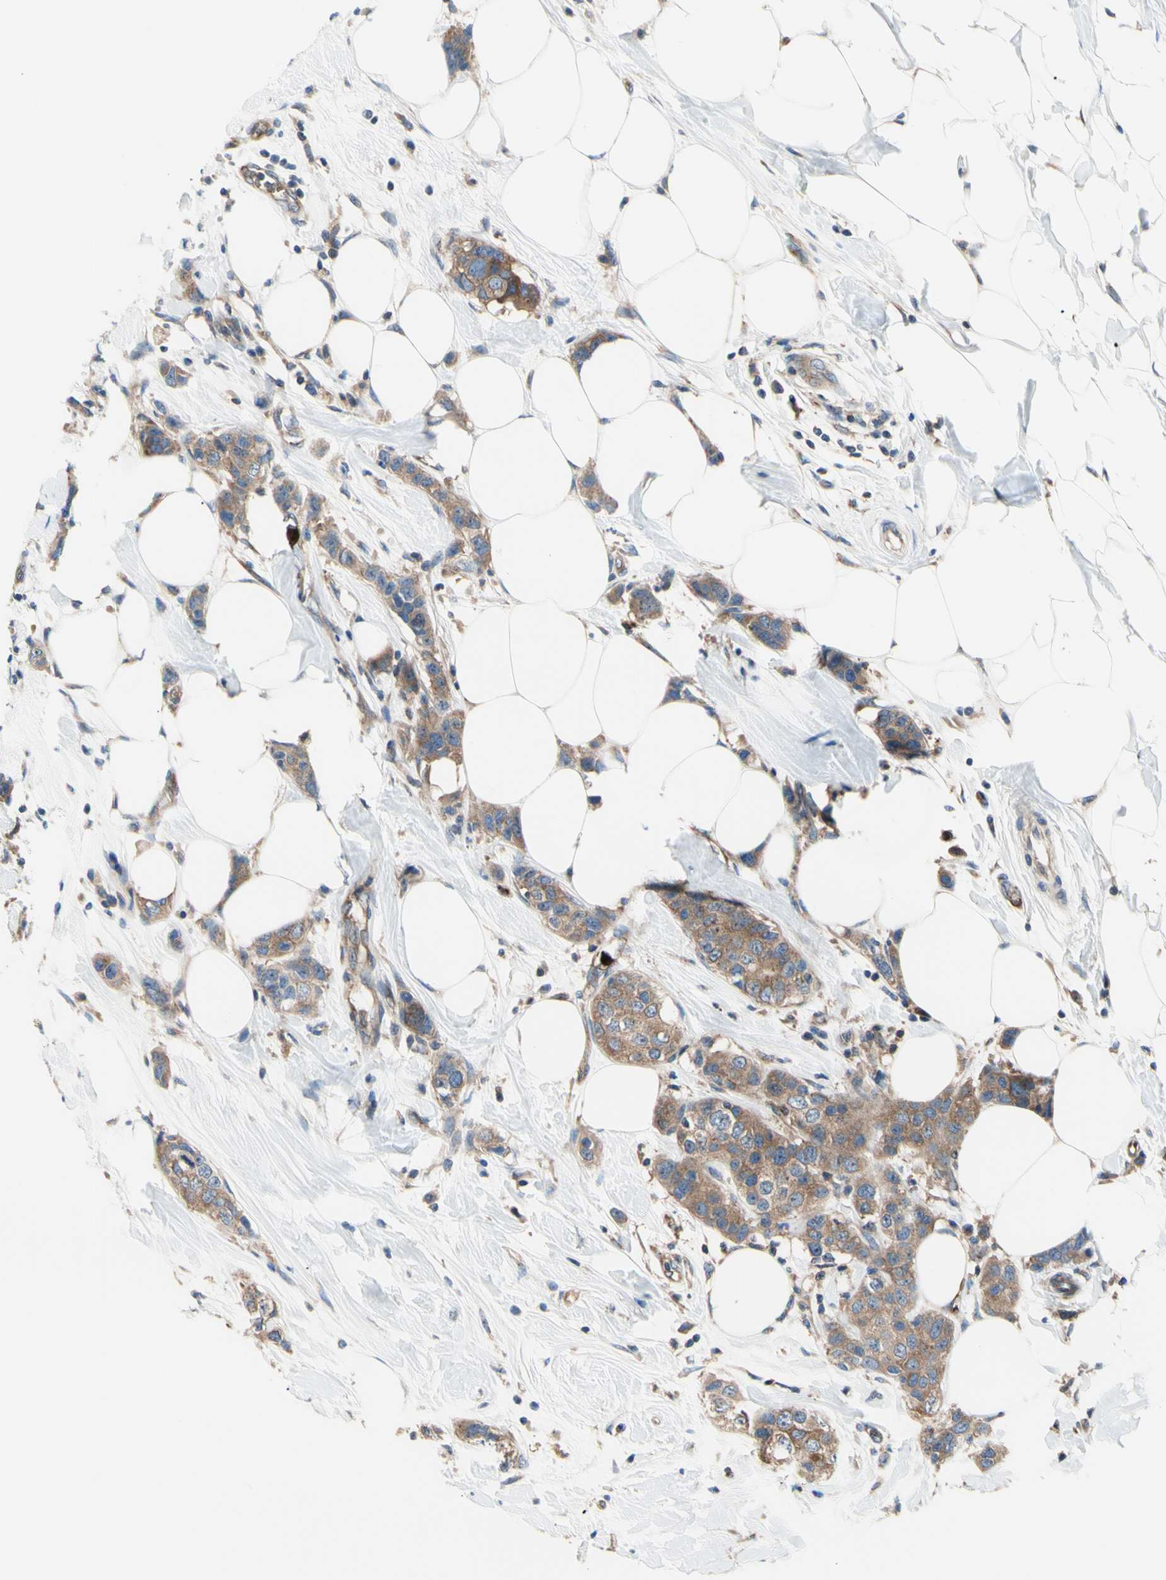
{"staining": {"intensity": "moderate", "quantity": ">75%", "location": "cytoplasmic/membranous,nuclear"}, "tissue": "breast cancer", "cell_type": "Tumor cells", "image_type": "cancer", "snomed": [{"axis": "morphology", "description": "Normal tissue, NOS"}, {"axis": "morphology", "description": "Duct carcinoma"}, {"axis": "topography", "description": "Breast"}], "caption": "Protein expression analysis of breast cancer shows moderate cytoplasmic/membranous and nuclear expression in approximately >75% of tumor cells.", "gene": "USP9X", "patient": {"sex": "female", "age": 50}}